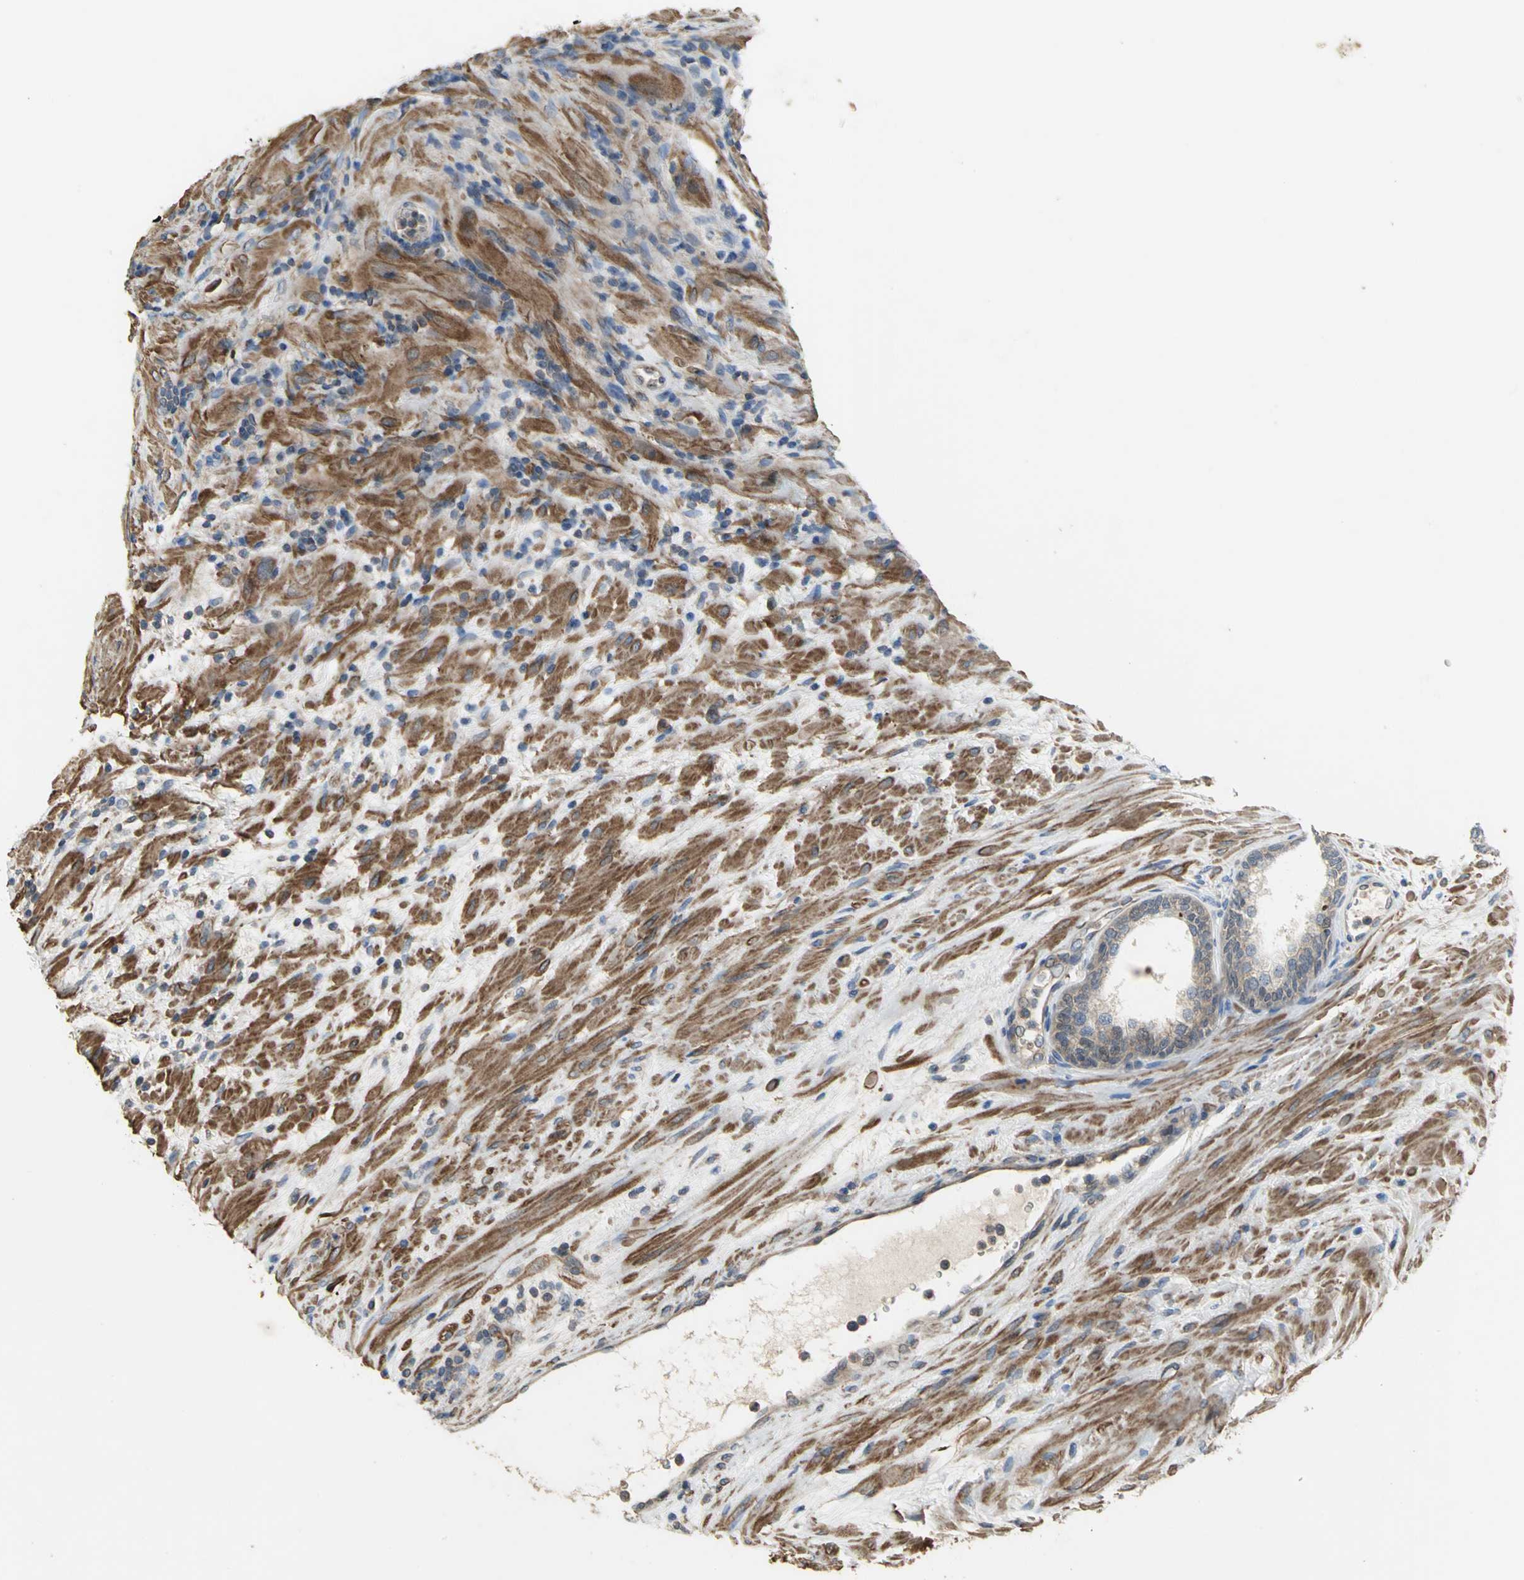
{"staining": {"intensity": "weak", "quantity": ">75%", "location": "cytoplasmic/membranous"}, "tissue": "prostate", "cell_type": "Glandular cells", "image_type": "normal", "snomed": [{"axis": "morphology", "description": "Normal tissue, NOS"}, {"axis": "topography", "description": "Prostate"}], "caption": "Brown immunohistochemical staining in unremarkable prostate reveals weak cytoplasmic/membranous expression in approximately >75% of glandular cells. The staining was performed using DAB to visualize the protein expression in brown, while the nuclei were stained in blue with hematoxylin (Magnification: 20x).", "gene": "MET", "patient": {"sex": "male", "age": 76}}